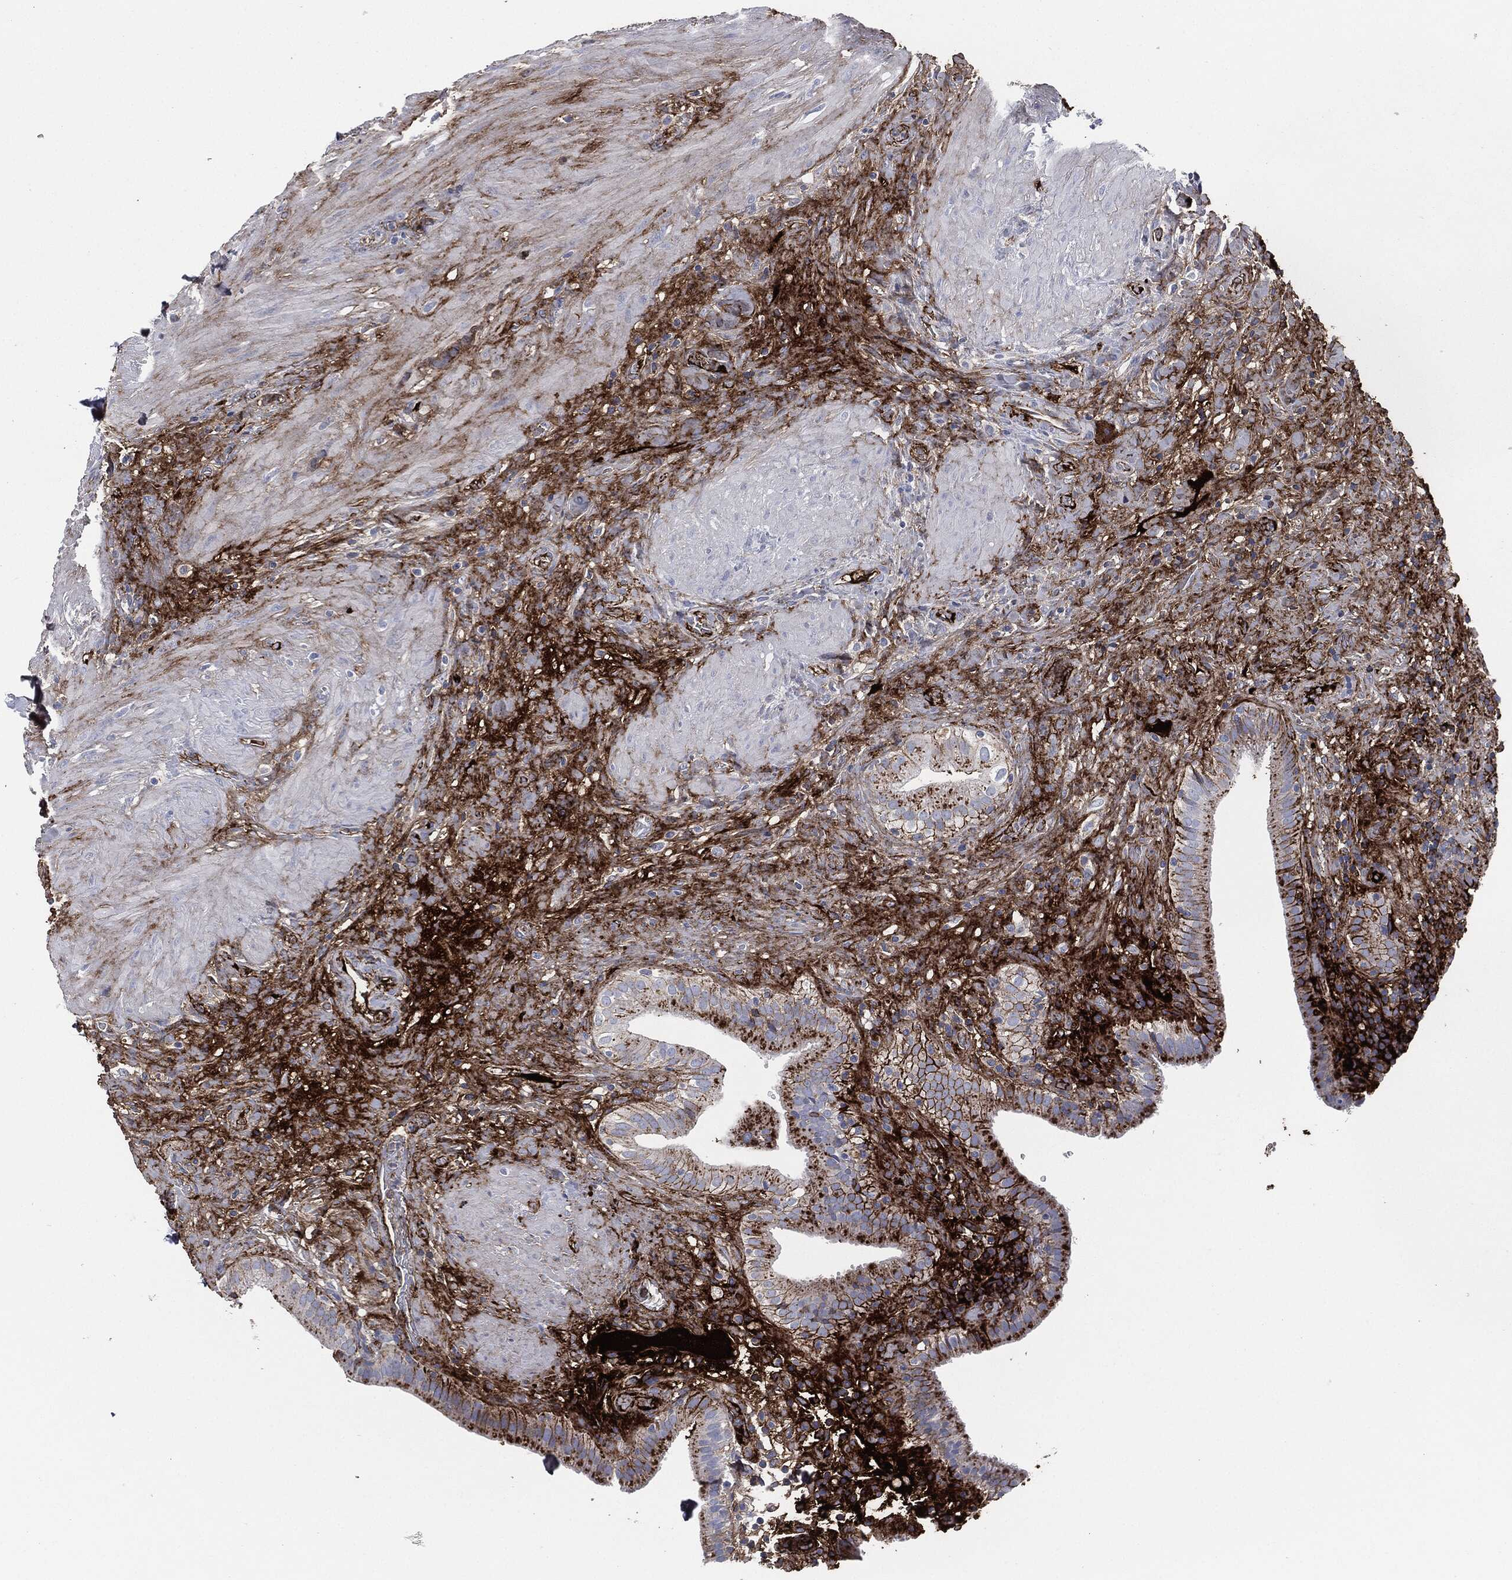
{"staining": {"intensity": "strong", "quantity": "<25%", "location": "cytoplasmic/membranous"}, "tissue": "gallbladder", "cell_type": "Glandular cells", "image_type": "normal", "snomed": [{"axis": "morphology", "description": "Normal tissue, NOS"}, {"axis": "topography", "description": "Gallbladder"}], "caption": "Protein expression analysis of unremarkable human gallbladder reveals strong cytoplasmic/membranous expression in about <25% of glandular cells. (Brightfield microscopy of DAB IHC at high magnification).", "gene": "APOB", "patient": {"sex": "male", "age": 62}}